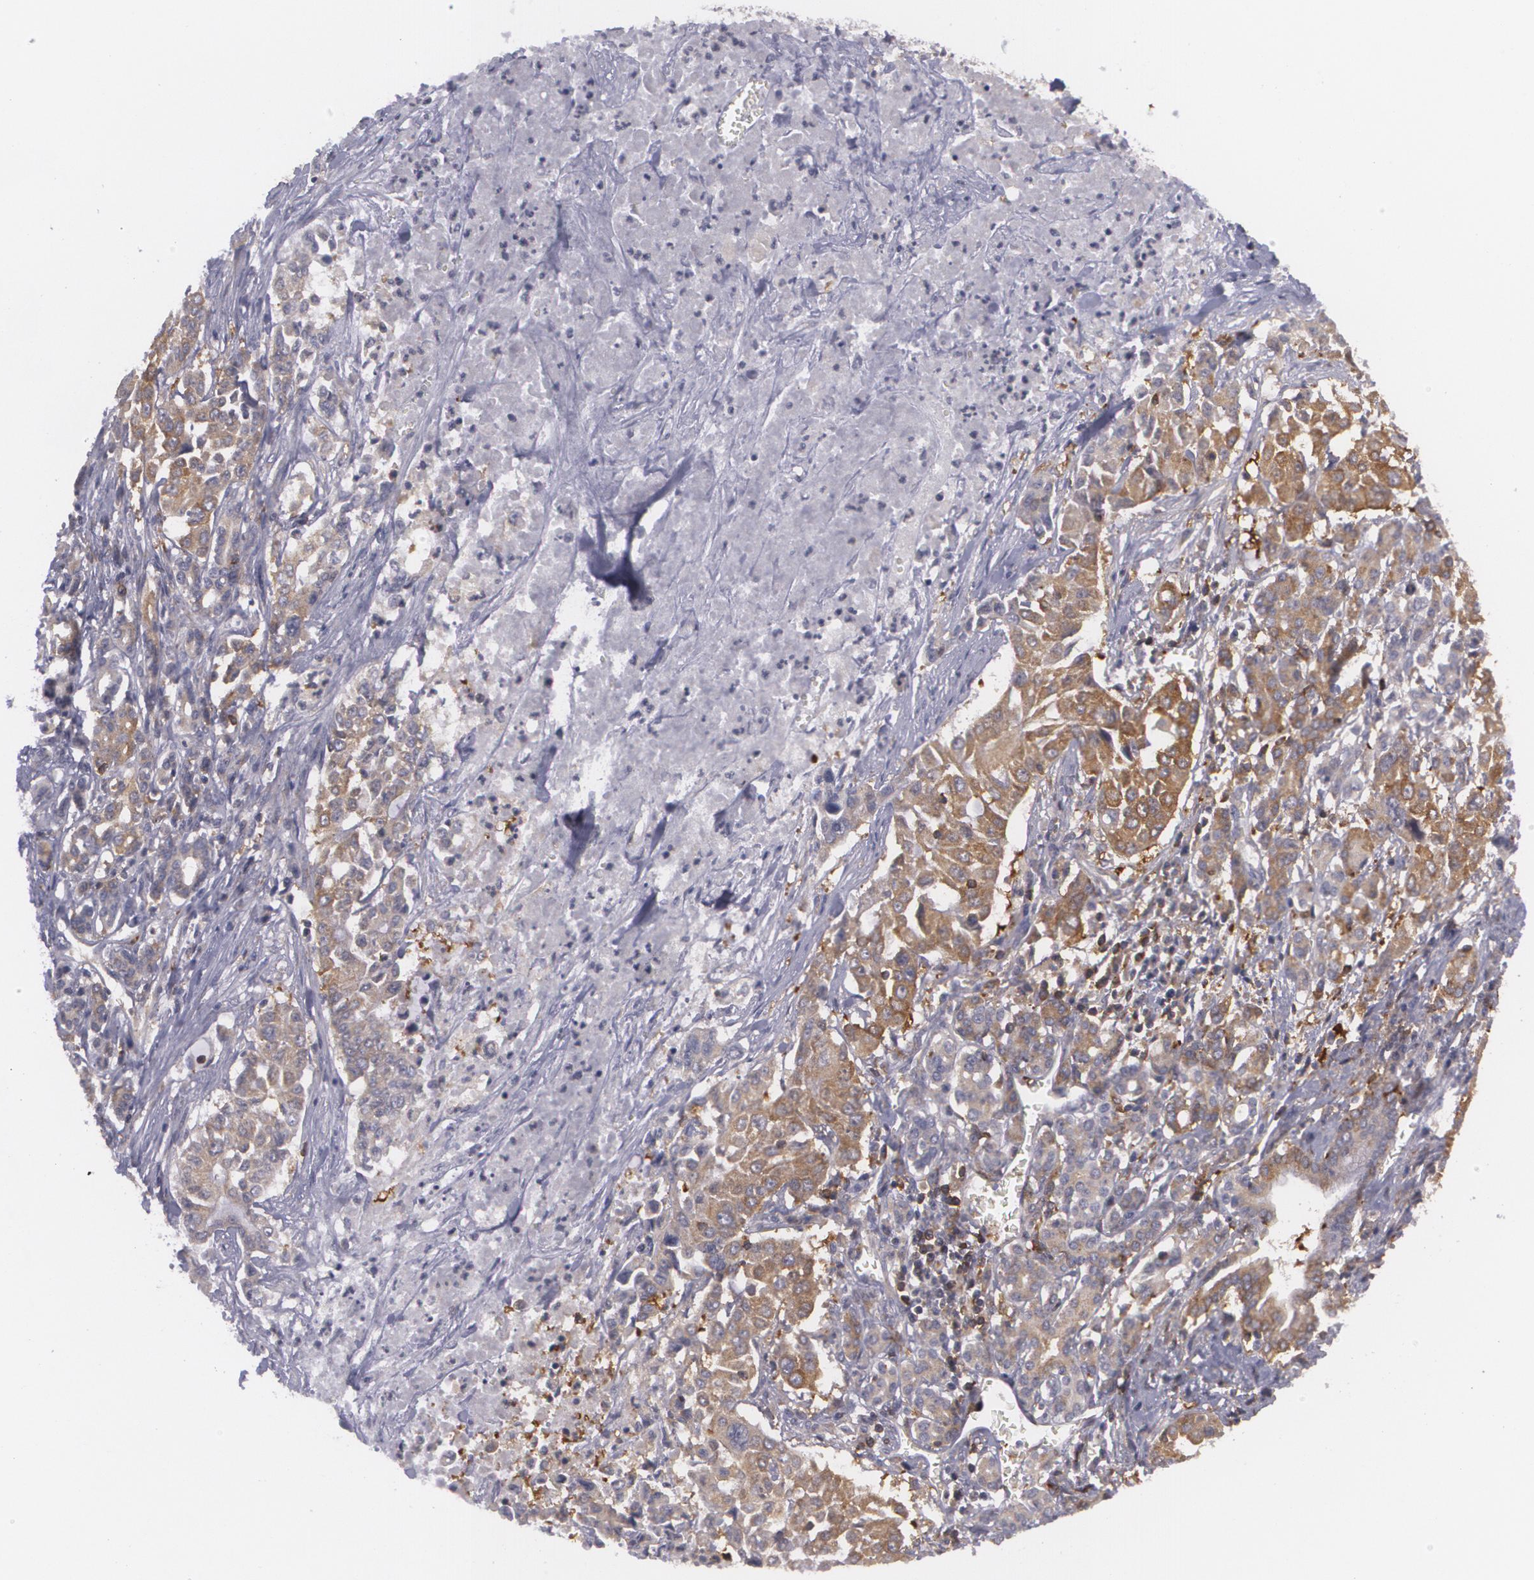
{"staining": {"intensity": "moderate", "quantity": ">75%", "location": "cytoplasmic/membranous"}, "tissue": "pancreatic cancer", "cell_type": "Tumor cells", "image_type": "cancer", "snomed": [{"axis": "morphology", "description": "Adenocarcinoma, NOS"}, {"axis": "topography", "description": "Pancreas"}], "caption": "Protein staining of pancreatic adenocarcinoma tissue exhibits moderate cytoplasmic/membranous positivity in about >75% of tumor cells. (Stains: DAB (3,3'-diaminobenzidine) in brown, nuclei in blue, Microscopy: brightfield microscopy at high magnification).", "gene": "BIN1", "patient": {"sex": "female", "age": 52}}